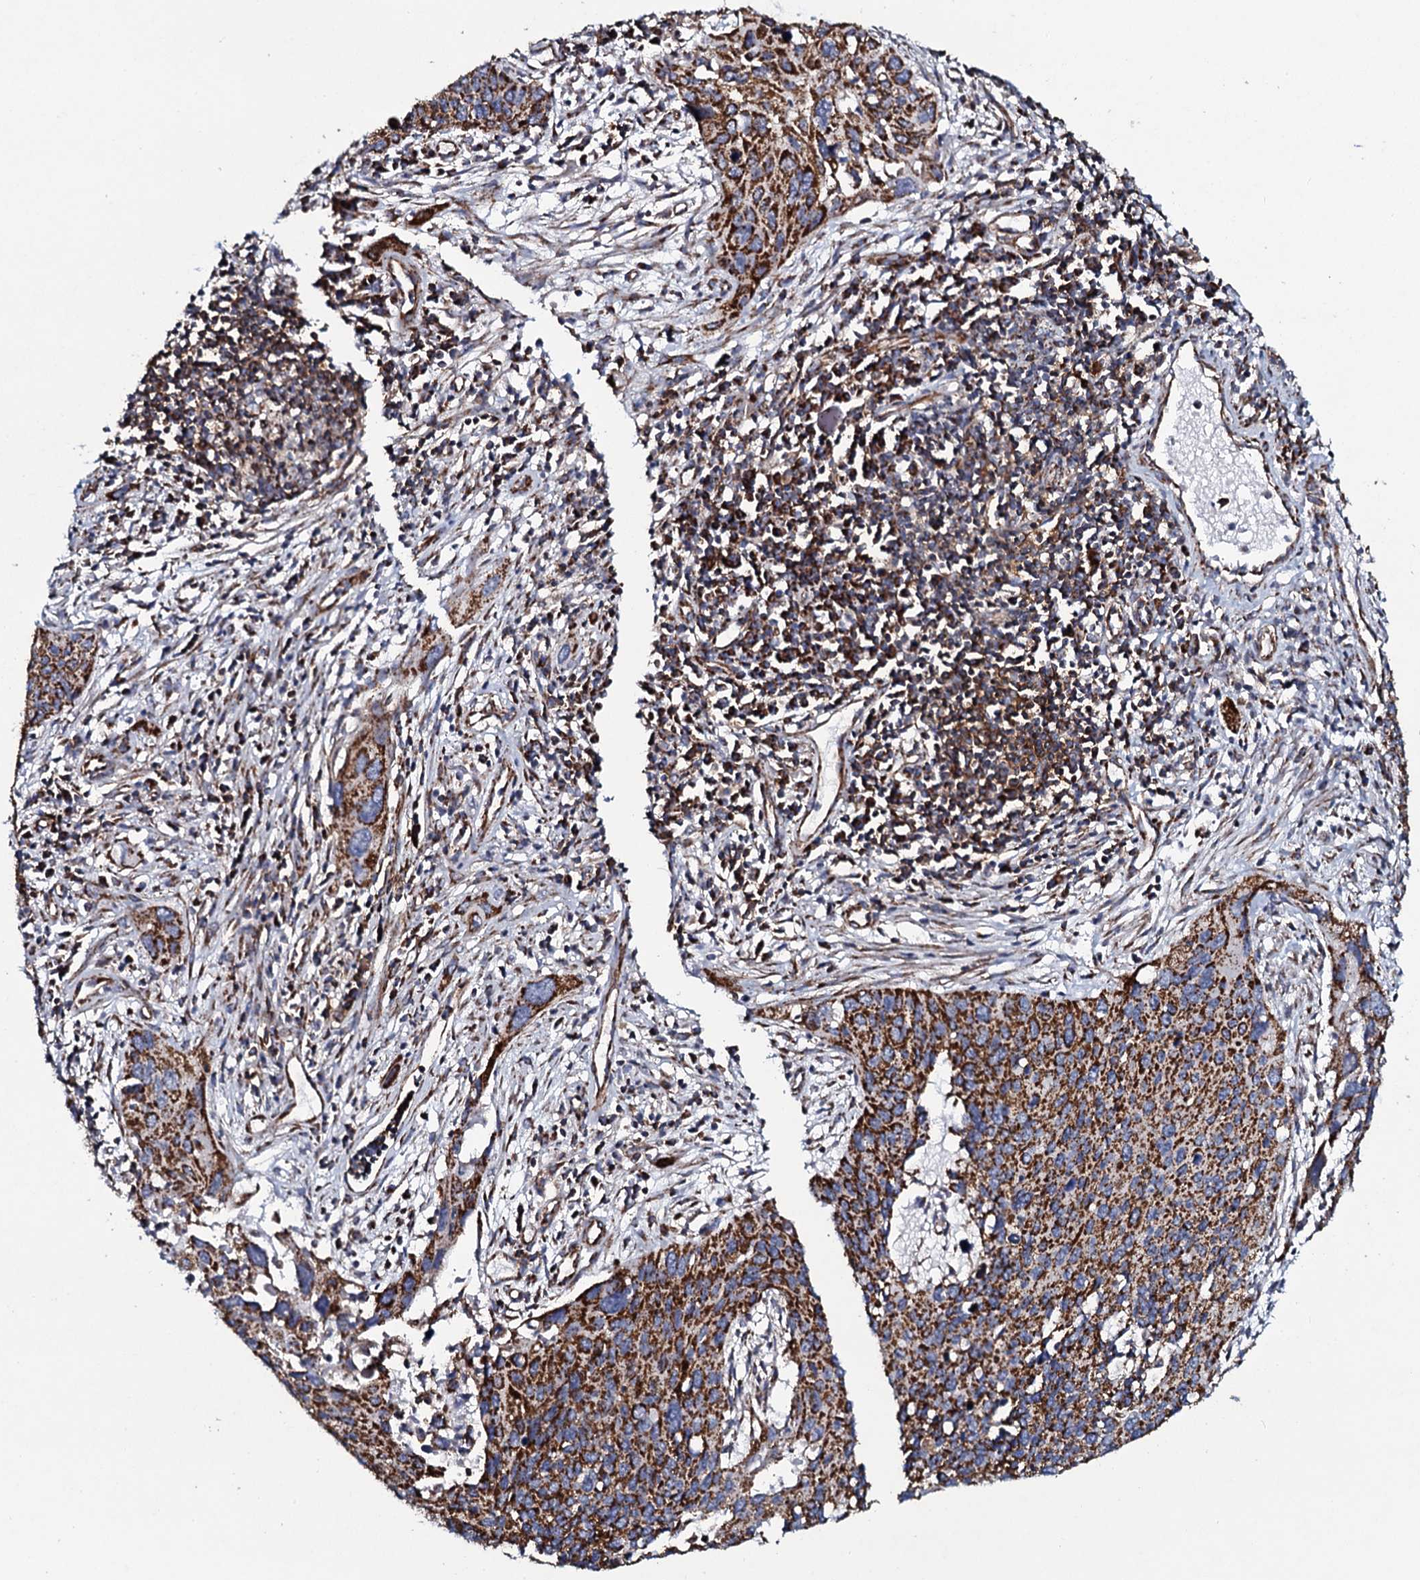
{"staining": {"intensity": "strong", "quantity": ">75%", "location": "cytoplasmic/membranous"}, "tissue": "cervical cancer", "cell_type": "Tumor cells", "image_type": "cancer", "snomed": [{"axis": "morphology", "description": "Squamous cell carcinoma, NOS"}, {"axis": "topography", "description": "Cervix"}], "caption": "Strong cytoplasmic/membranous protein expression is seen in about >75% of tumor cells in cervical squamous cell carcinoma. (IHC, brightfield microscopy, high magnification).", "gene": "EVC2", "patient": {"sex": "female", "age": 55}}